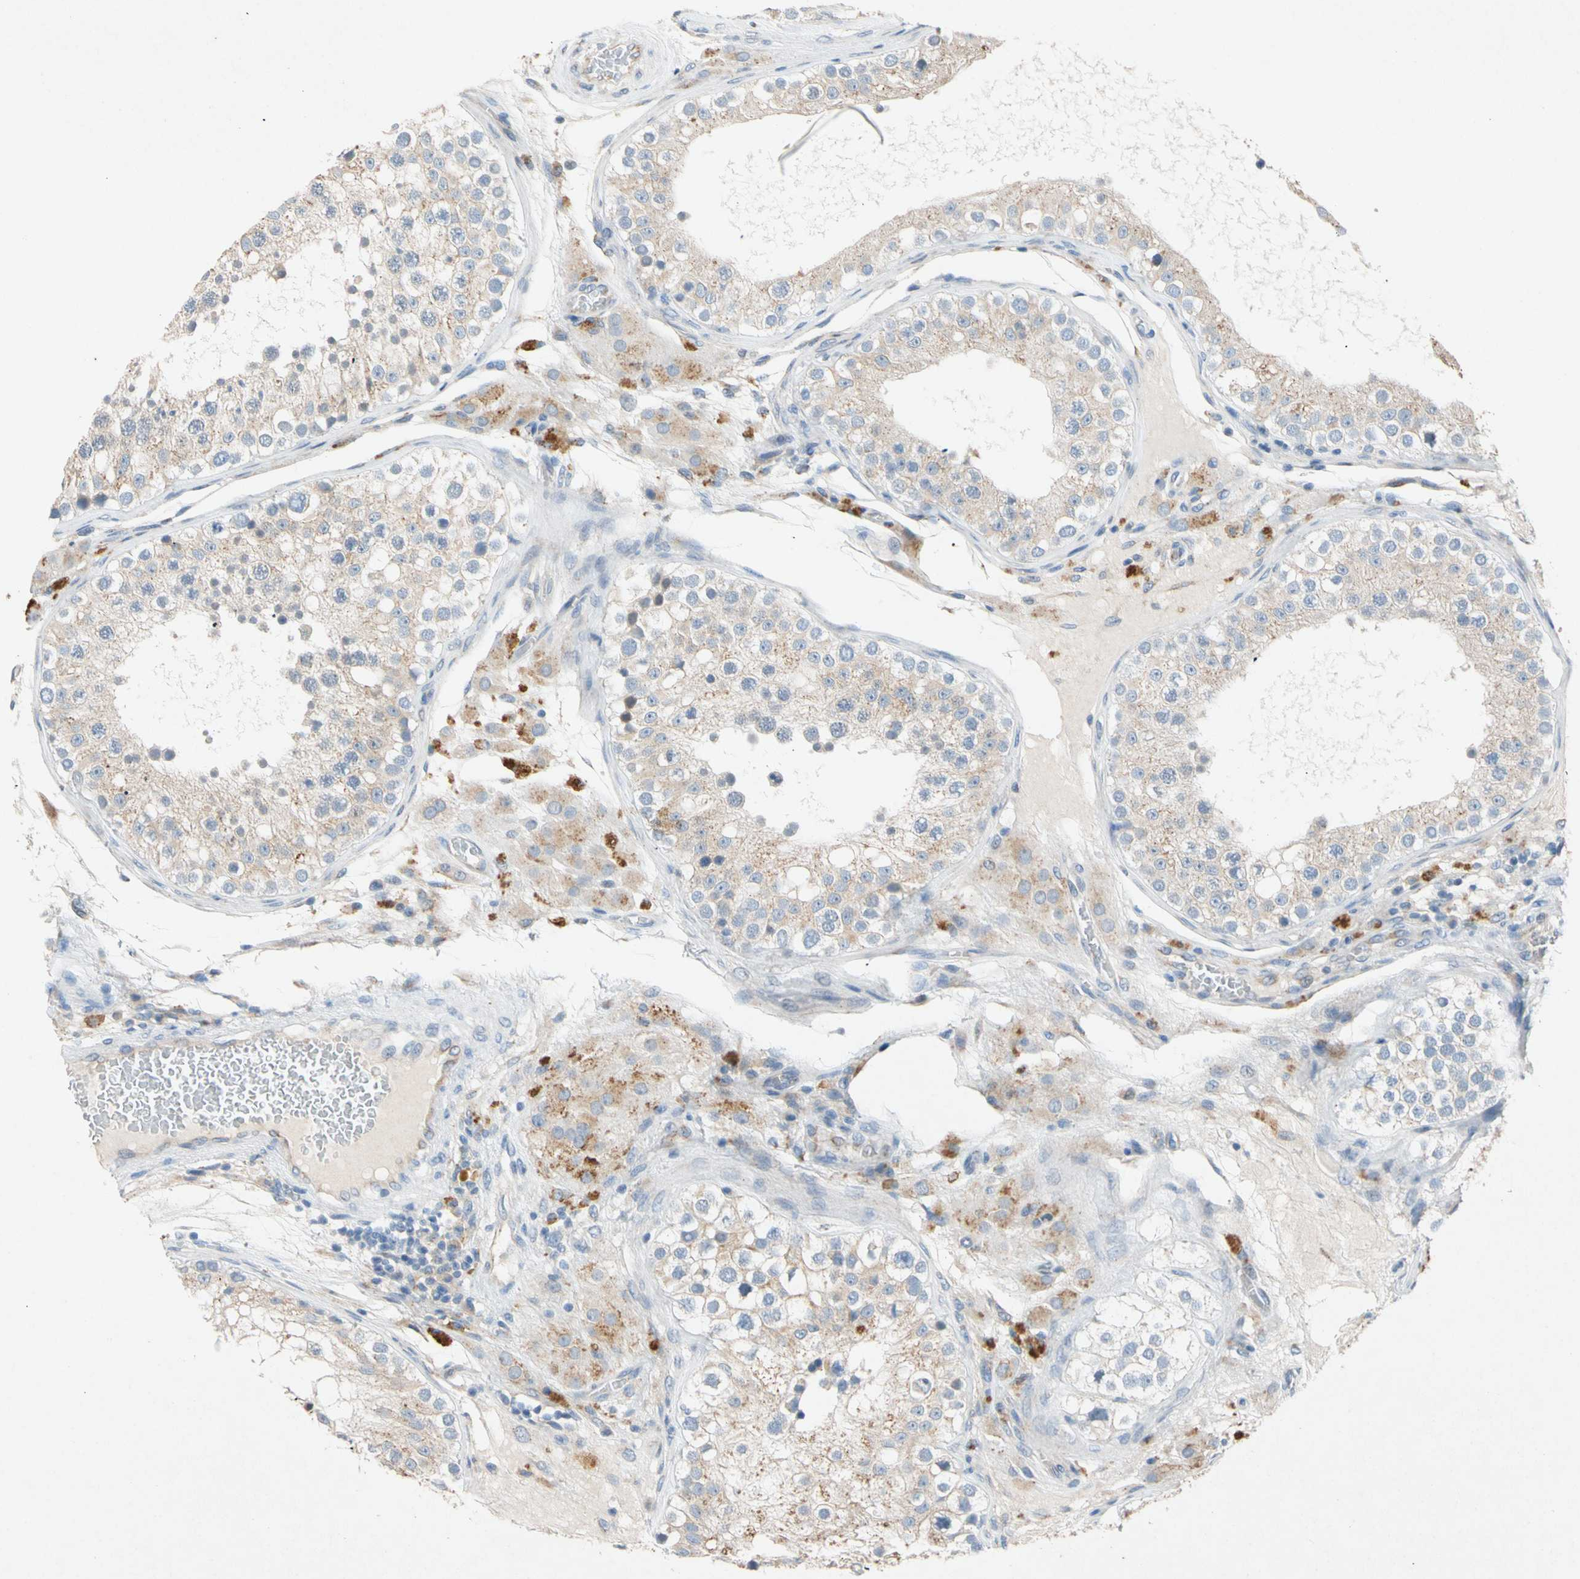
{"staining": {"intensity": "moderate", "quantity": "25%-75%", "location": "cytoplasmic/membranous"}, "tissue": "testis", "cell_type": "Cells in seminiferous ducts", "image_type": "normal", "snomed": [{"axis": "morphology", "description": "Normal tissue, NOS"}, {"axis": "topography", "description": "Testis"}], "caption": "A medium amount of moderate cytoplasmic/membranous expression is identified in about 25%-75% of cells in seminiferous ducts in normal testis.", "gene": "GASK1B", "patient": {"sex": "male", "age": 26}}